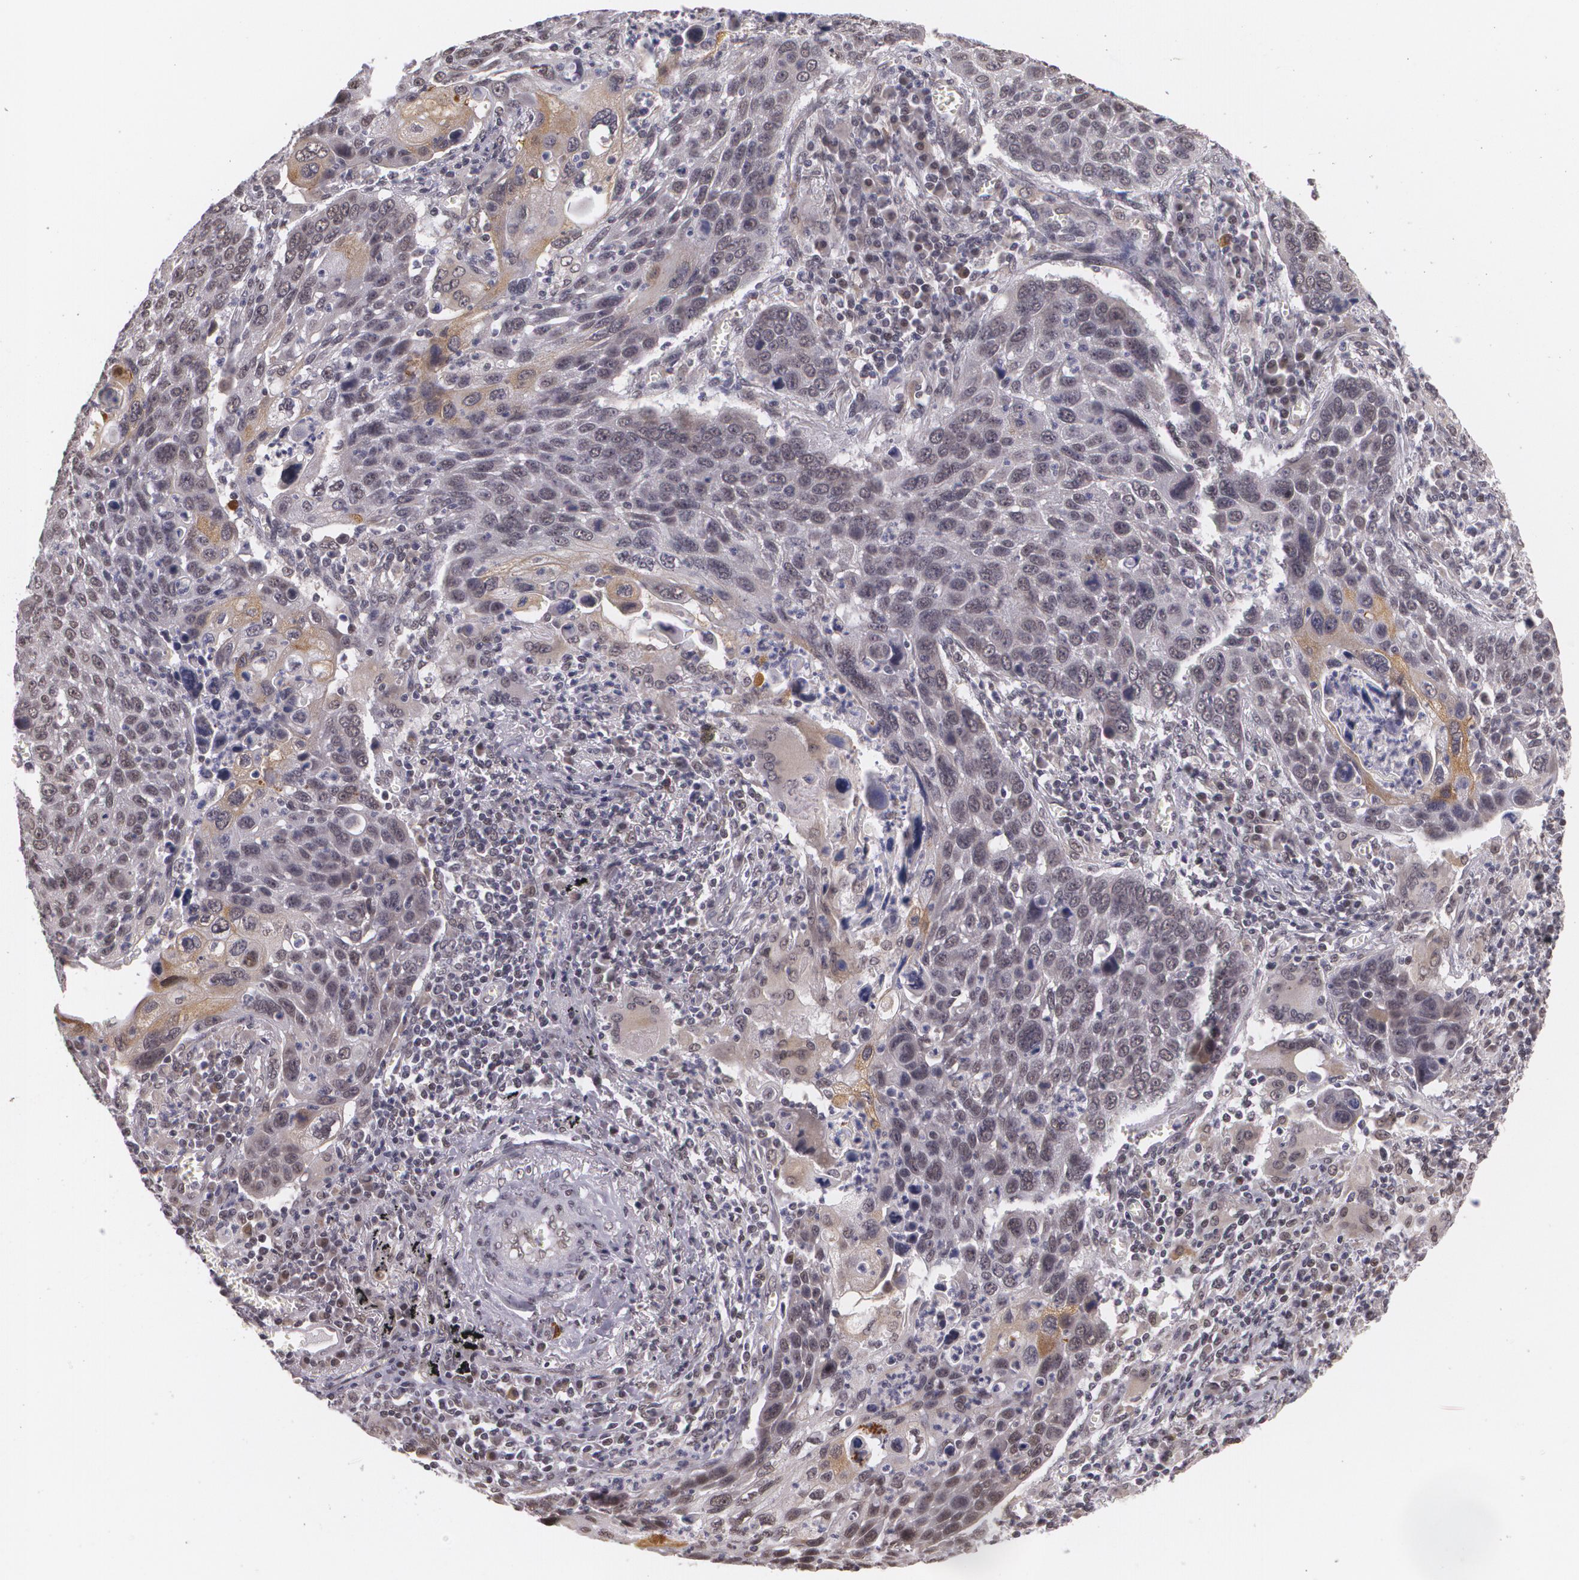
{"staining": {"intensity": "weak", "quantity": "<25%", "location": "cytoplasmic/membranous,nuclear"}, "tissue": "lung cancer", "cell_type": "Tumor cells", "image_type": "cancer", "snomed": [{"axis": "morphology", "description": "Squamous cell carcinoma, NOS"}, {"axis": "topography", "description": "Lung"}], "caption": "An IHC image of lung cancer (squamous cell carcinoma) is shown. There is no staining in tumor cells of lung cancer (squamous cell carcinoma). (DAB immunohistochemistry, high magnification).", "gene": "ALX1", "patient": {"sex": "male", "age": 68}}